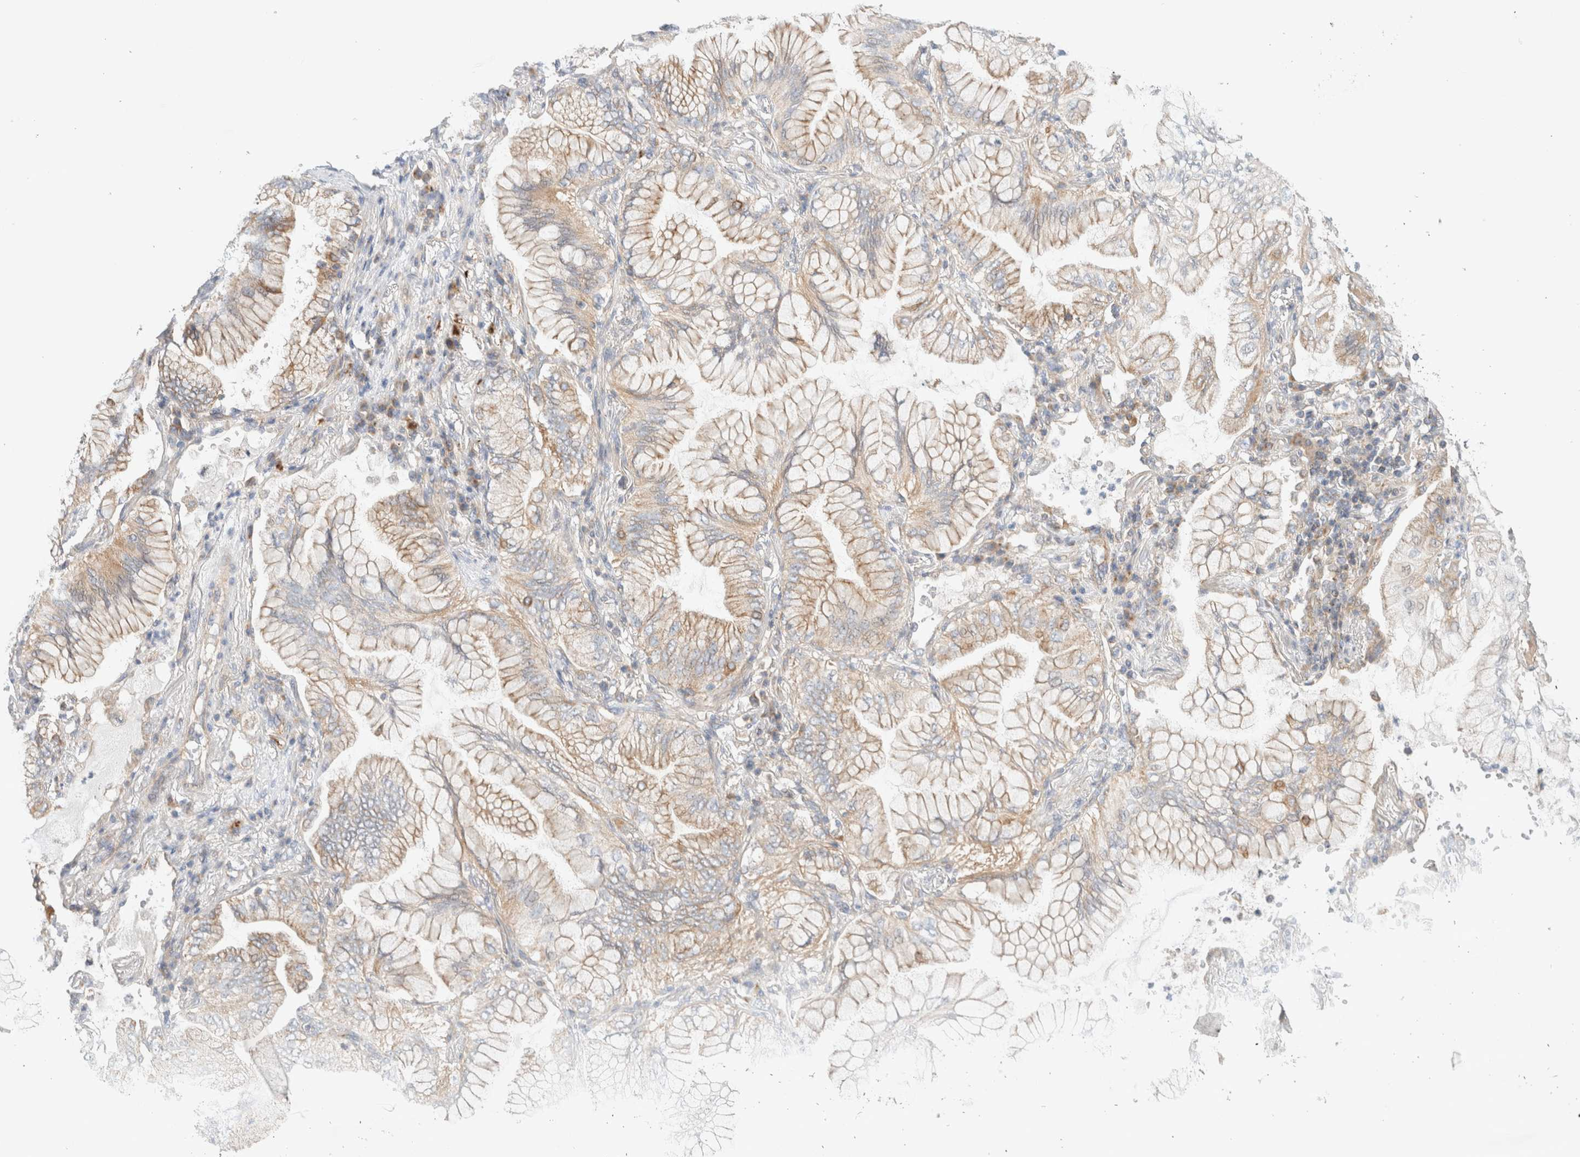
{"staining": {"intensity": "weak", "quantity": ">75%", "location": "cytoplasmic/membranous"}, "tissue": "lung cancer", "cell_type": "Tumor cells", "image_type": "cancer", "snomed": [{"axis": "morphology", "description": "Adenocarcinoma, NOS"}, {"axis": "topography", "description": "Lung"}], "caption": "High-power microscopy captured an immunohistochemistry photomicrograph of lung cancer (adenocarcinoma), revealing weak cytoplasmic/membranous expression in approximately >75% of tumor cells.", "gene": "MRM3", "patient": {"sex": "female", "age": 70}}